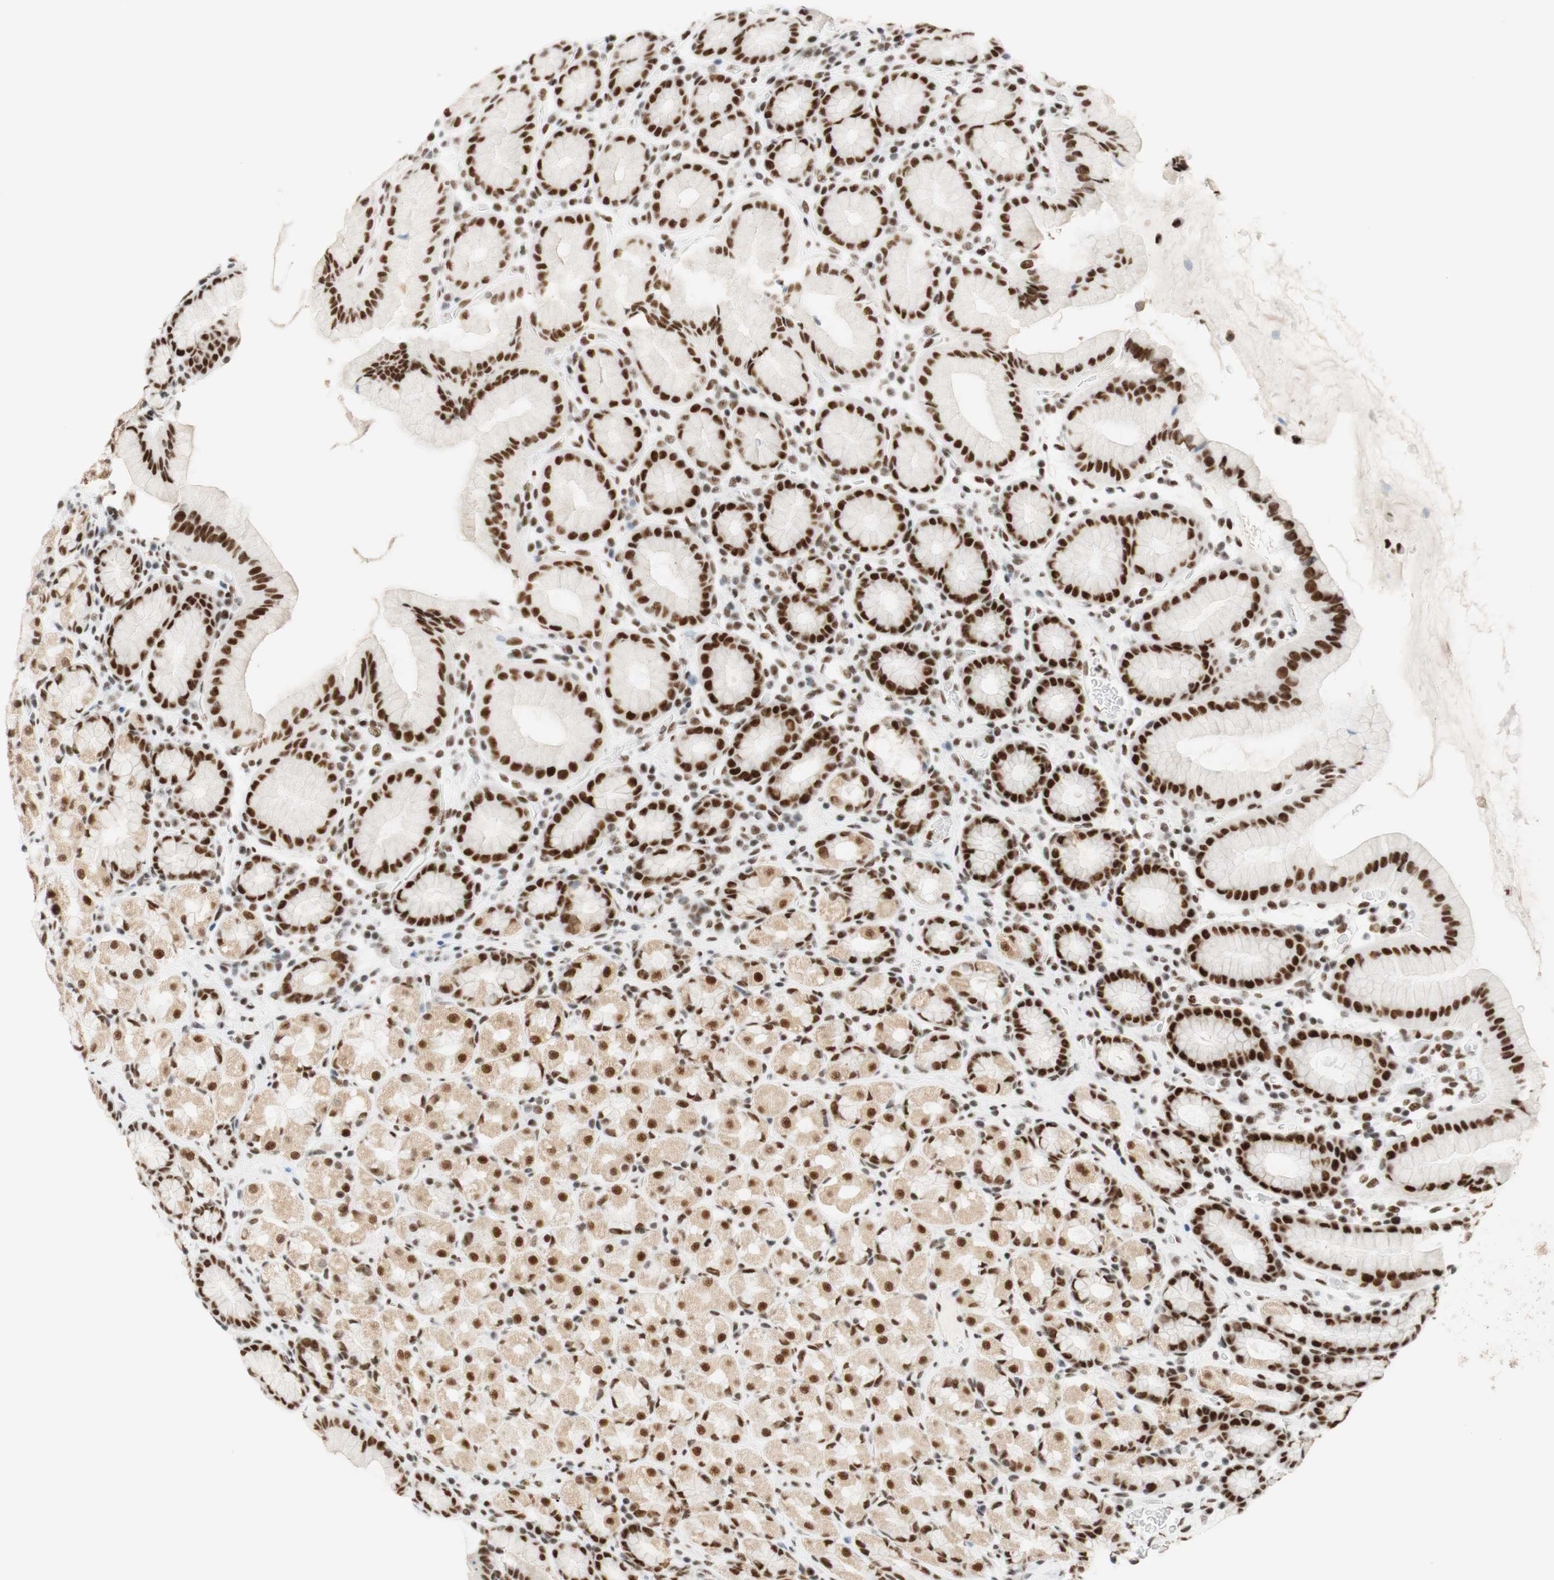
{"staining": {"intensity": "strong", "quantity": ">75%", "location": "nuclear"}, "tissue": "stomach", "cell_type": "Glandular cells", "image_type": "normal", "snomed": [{"axis": "morphology", "description": "Normal tissue, NOS"}, {"axis": "topography", "description": "Stomach, upper"}], "caption": "Stomach stained with DAB (3,3'-diaminobenzidine) immunohistochemistry demonstrates high levels of strong nuclear positivity in approximately >75% of glandular cells.", "gene": "RNF20", "patient": {"sex": "male", "age": 68}}